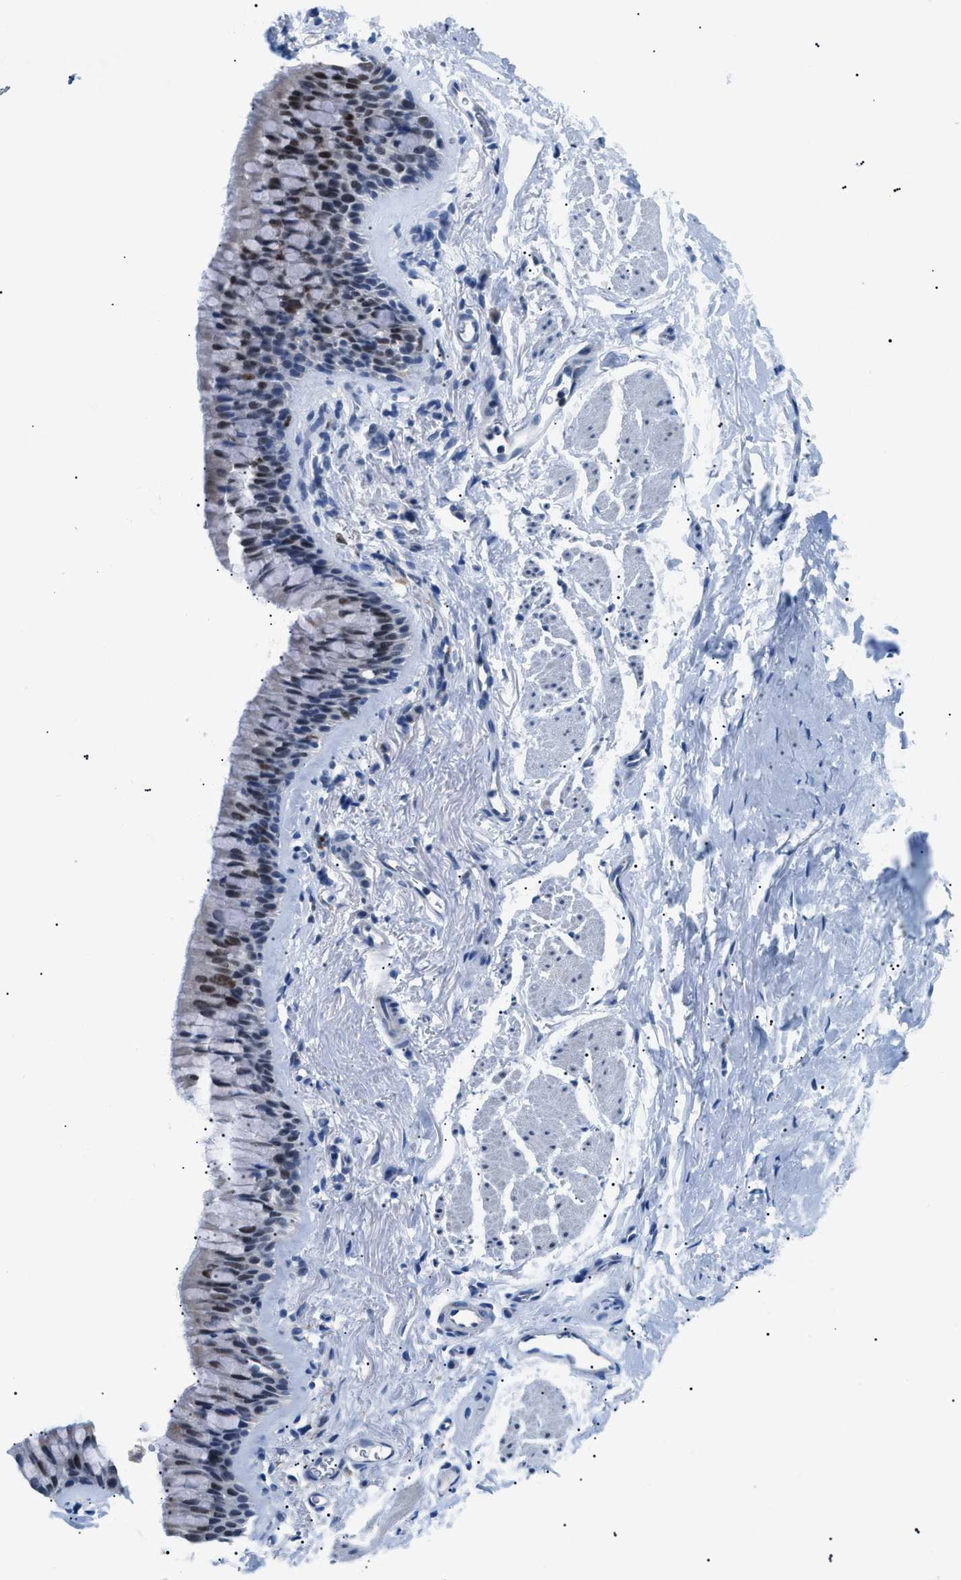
{"staining": {"intensity": "negative", "quantity": "none", "location": "none"}, "tissue": "adipose tissue", "cell_type": "Adipocytes", "image_type": "normal", "snomed": [{"axis": "morphology", "description": "Normal tissue, NOS"}, {"axis": "topography", "description": "Cartilage tissue"}, {"axis": "topography", "description": "Bronchus"}], "caption": "Protein analysis of normal adipose tissue displays no significant positivity in adipocytes. (DAB (3,3'-diaminobenzidine) immunohistochemistry, high magnification).", "gene": "SMARCC1", "patient": {"sex": "female", "age": 53}}